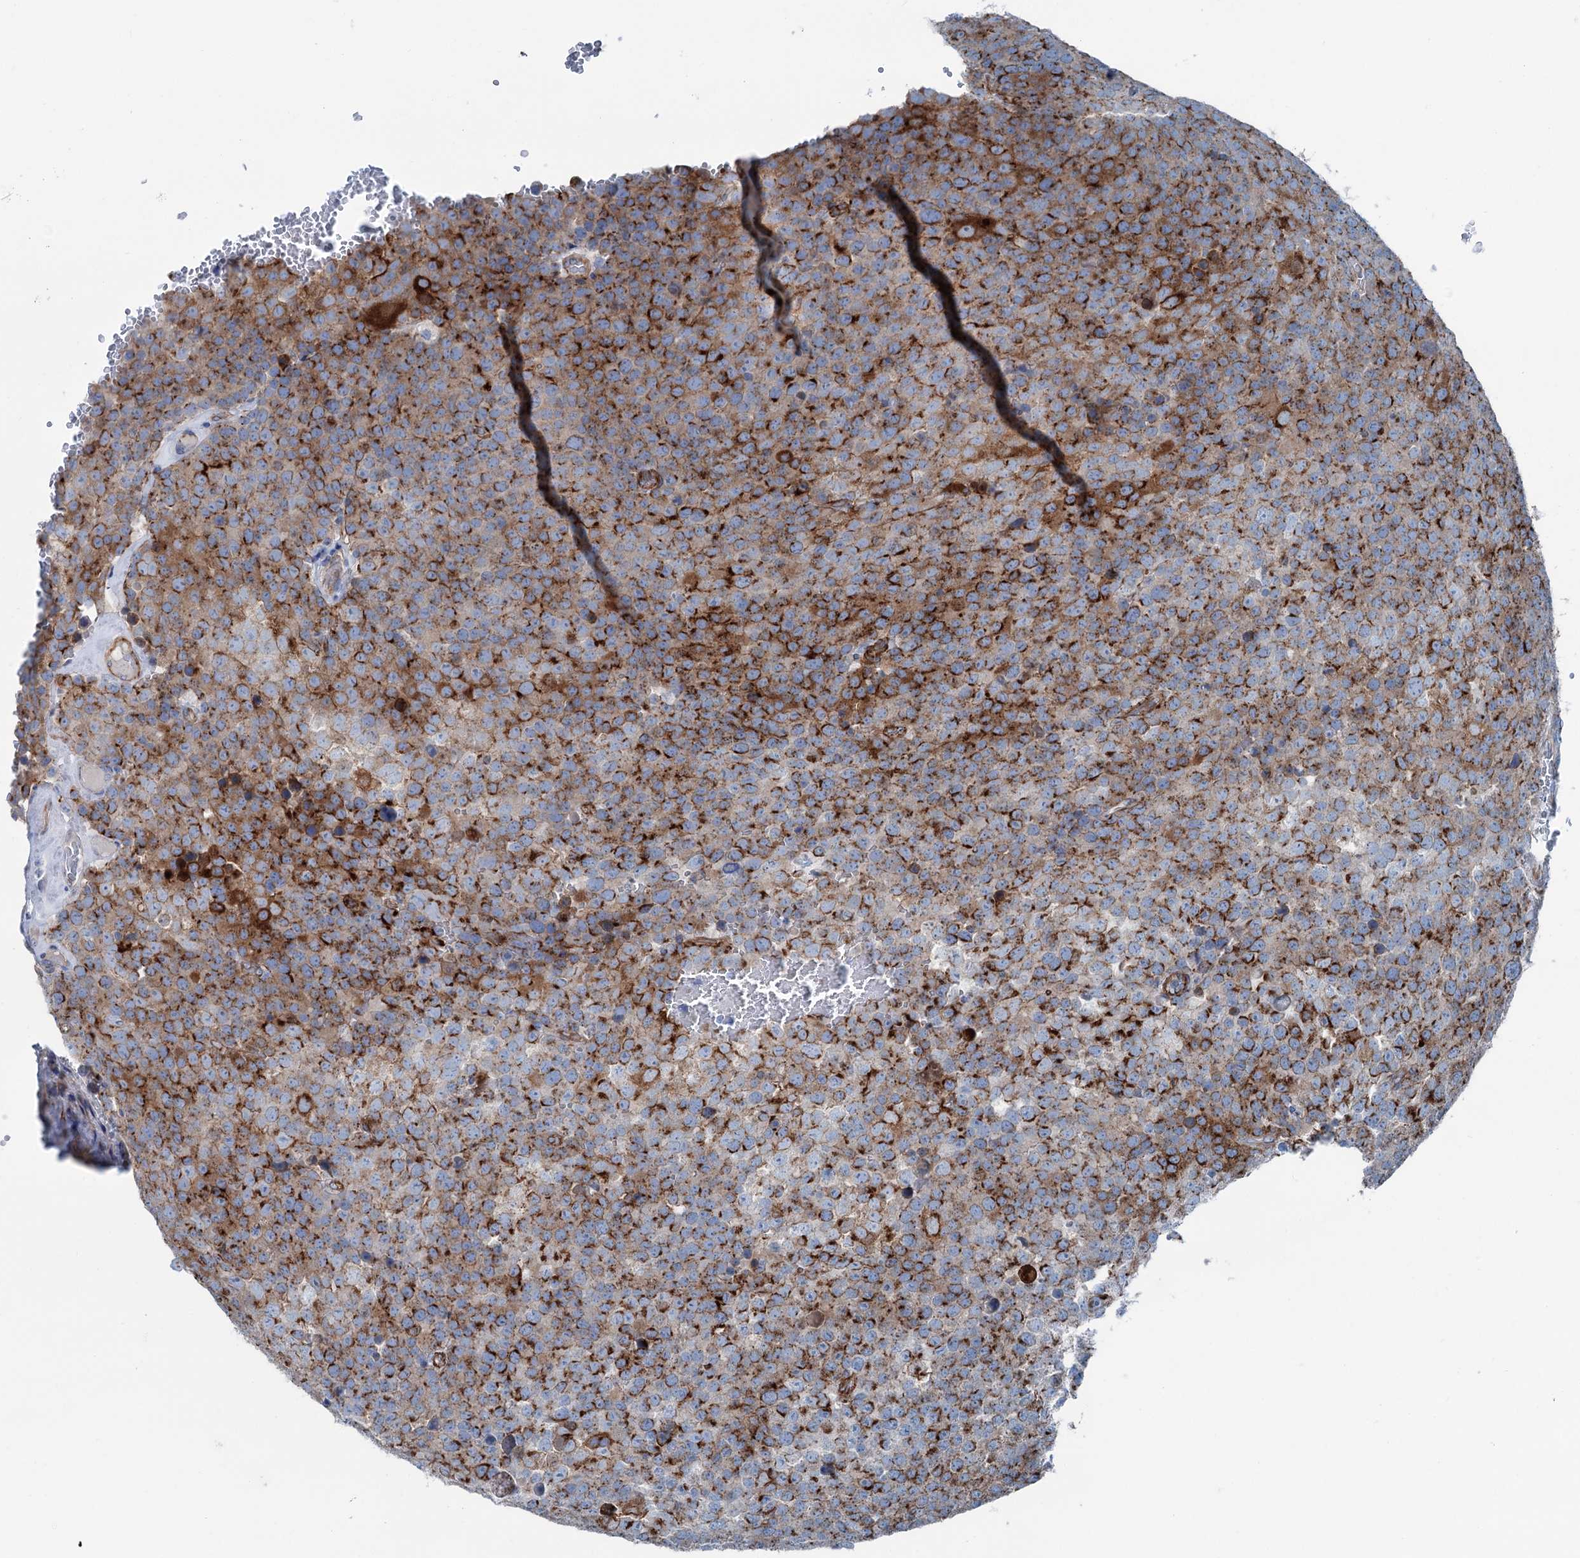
{"staining": {"intensity": "moderate", "quantity": "25%-75%", "location": "cytoplasmic/membranous"}, "tissue": "testis cancer", "cell_type": "Tumor cells", "image_type": "cancer", "snomed": [{"axis": "morphology", "description": "Seminoma, NOS"}, {"axis": "topography", "description": "Testis"}], "caption": "Human testis seminoma stained with a brown dye displays moderate cytoplasmic/membranous positive positivity in about 25%-75% of tumor cells.", "gene": "CALCOCO1", "patient": {"sex": "male", "age": 71}}